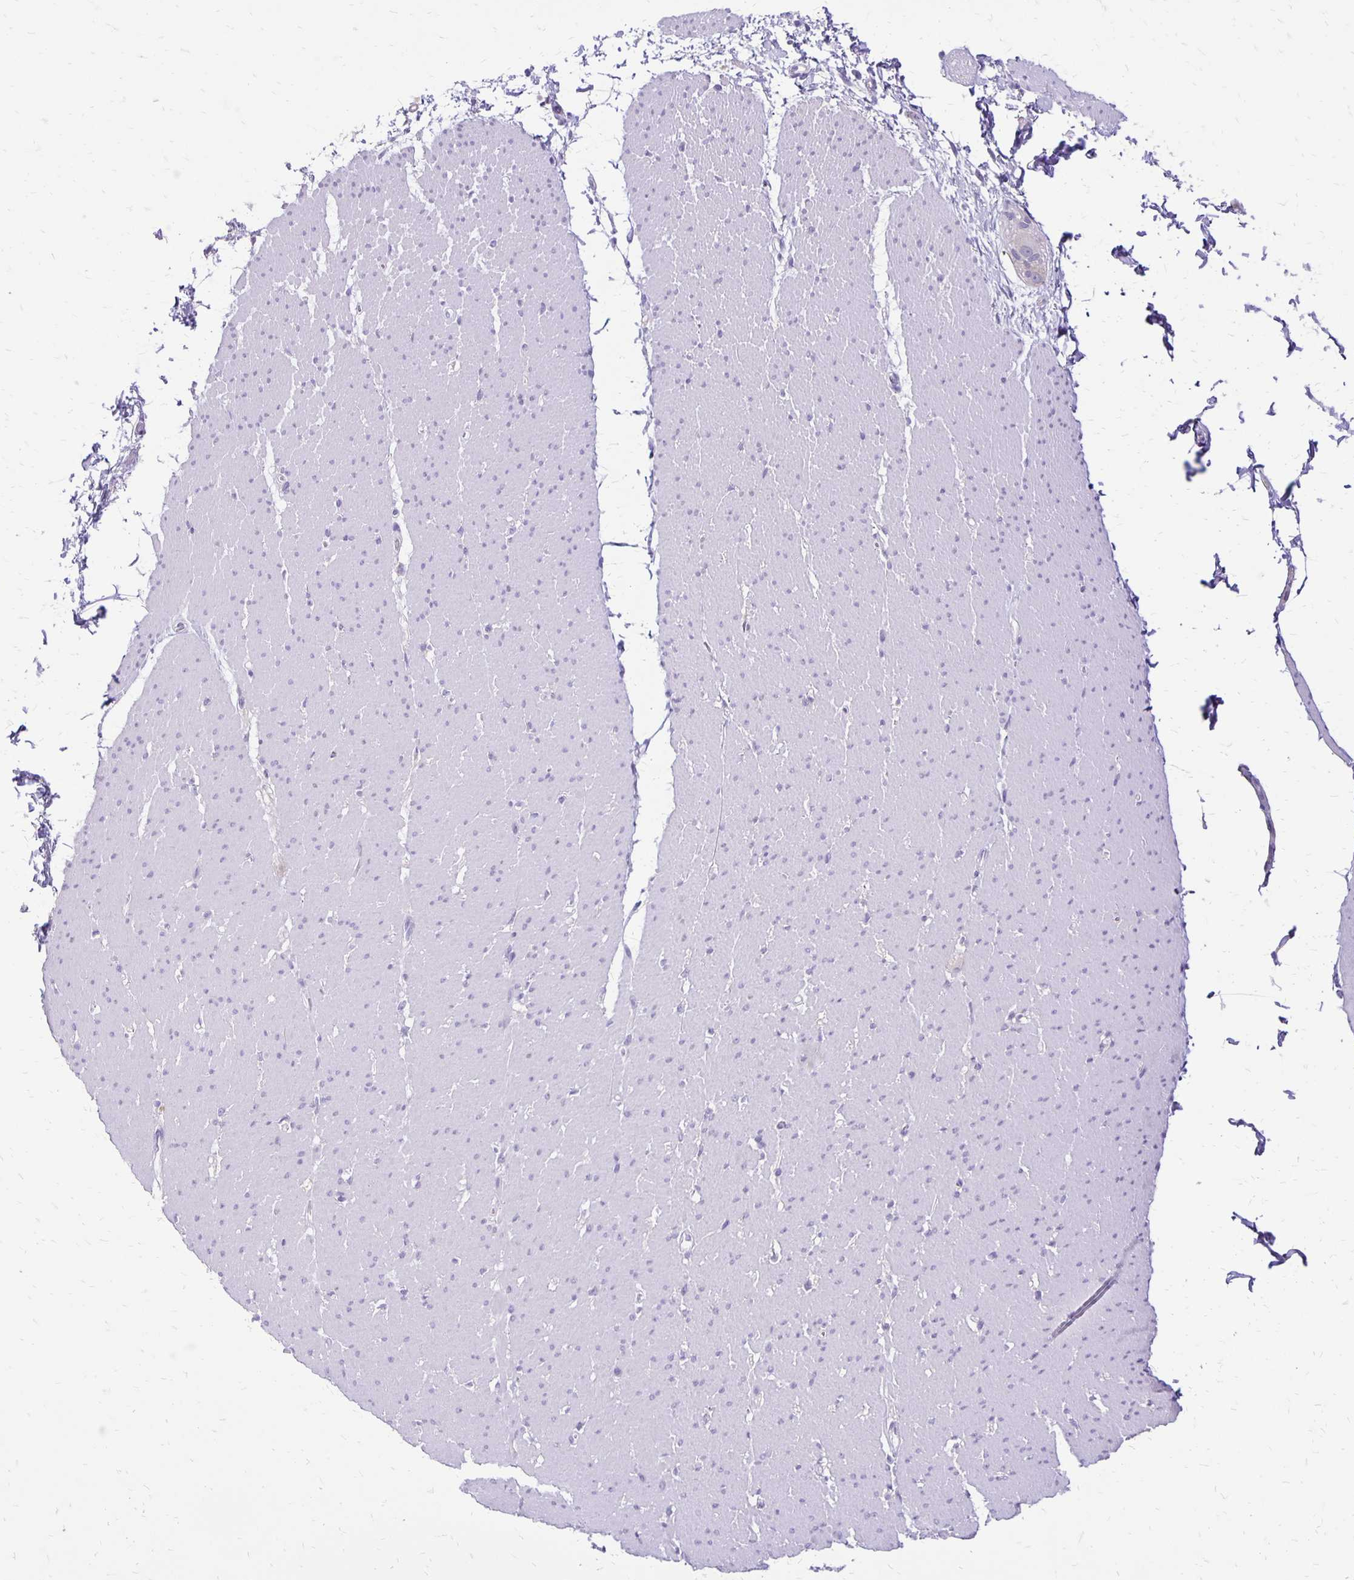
{"staining": {"intensity": "negative", "quantity": "none", "location": "none"}, "tissue": "smooth muscle", "cell_type": "Smooth muscle cells", "image_type": "normal", "snomed": [{"axis": "morphology", "description": "Normal tissue, NOS"}, {"axis": "topography", "description": "Smooth muscle"}, {"axis": "topography", "description": "Rectum"}], "caption": "IHC micrograph of normal smooth muscle: human smooth muscle stained with DAB (3,3'-diaminobenzidine) exhibits no significant protein staining in smooth muscle cells.", "gene": "ANKRD45", "patient": {"sex": "male", "age": 53}}